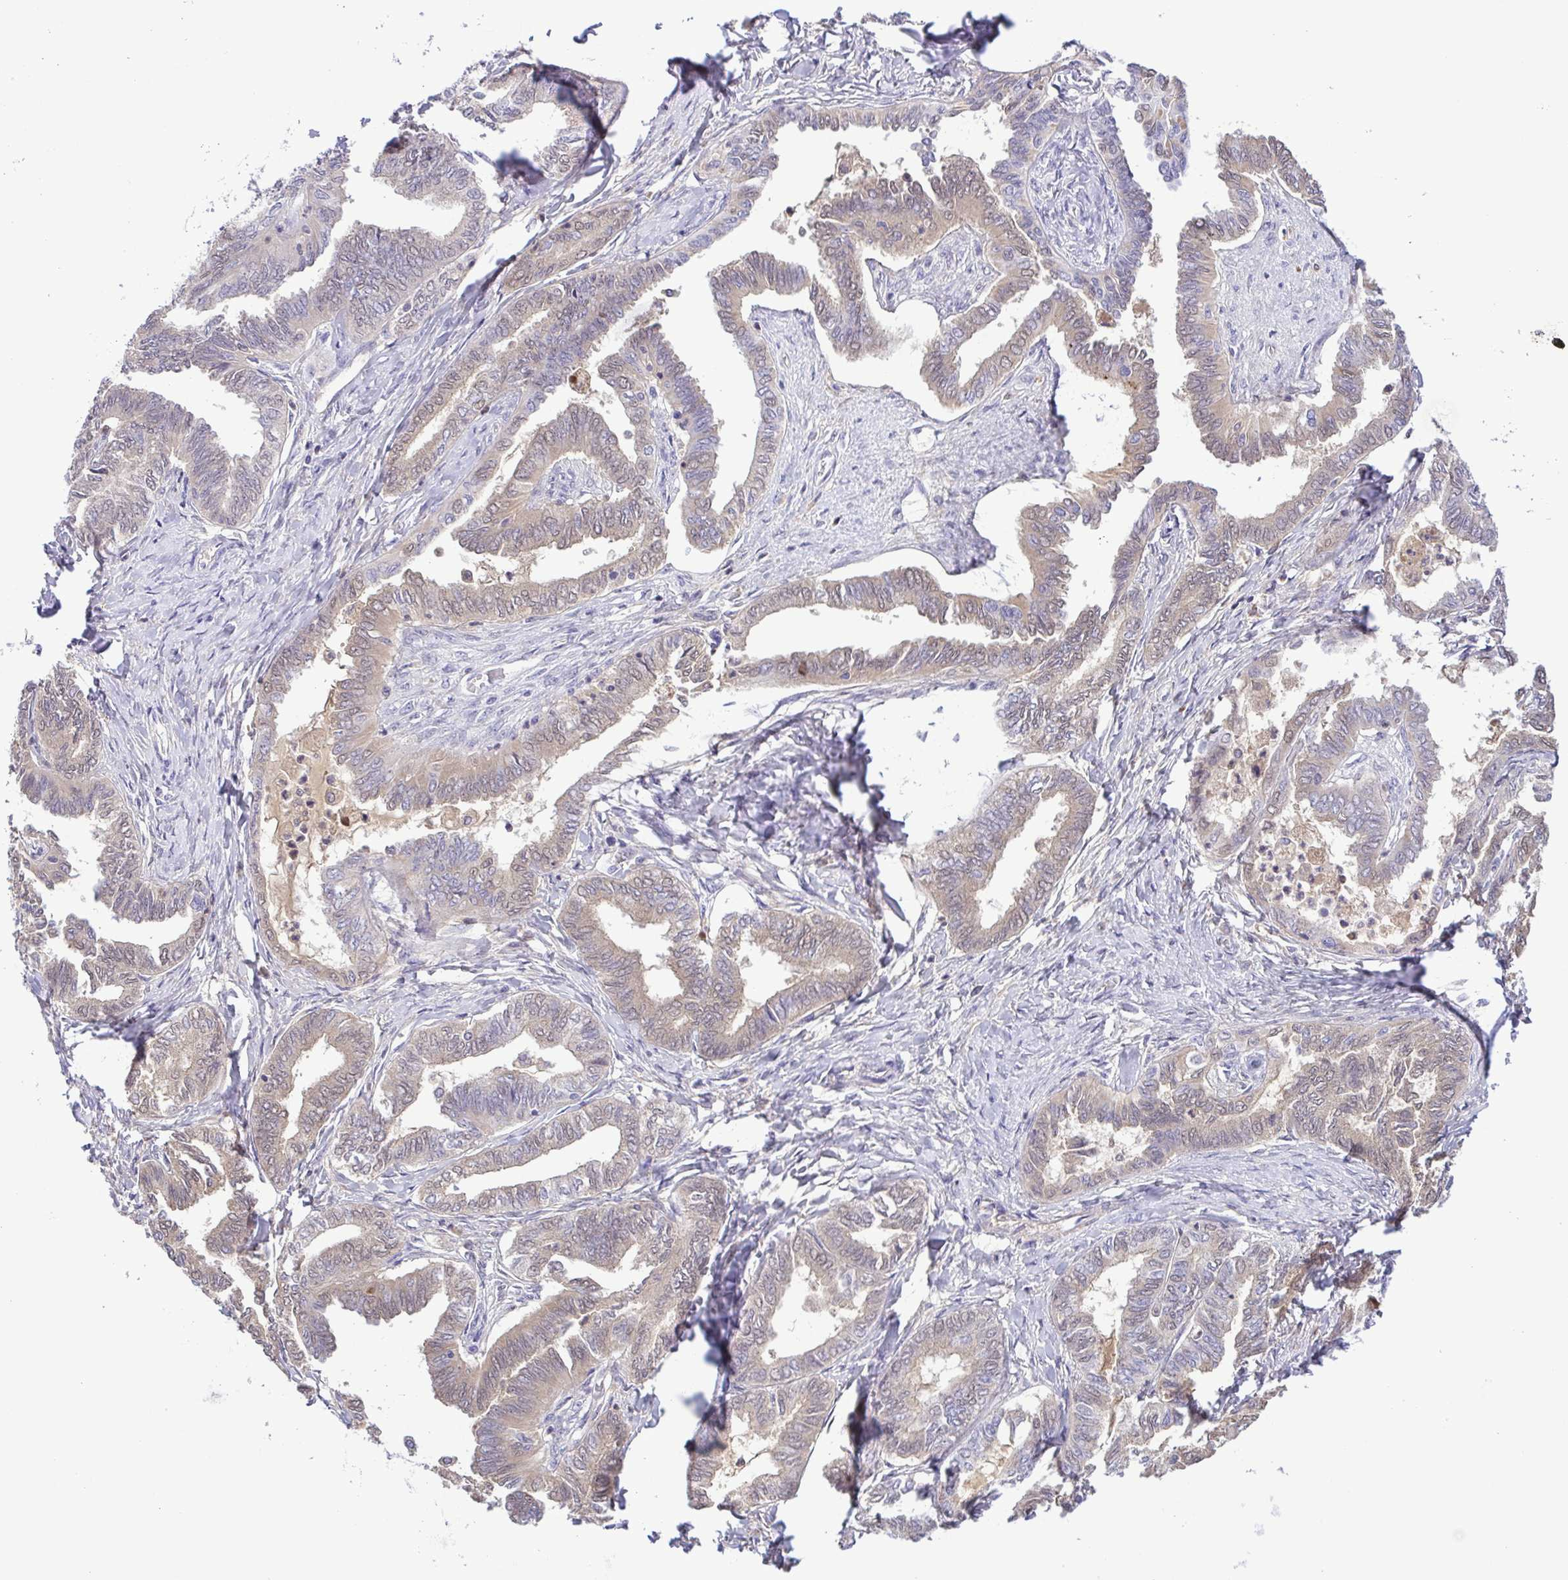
{"staining": {"intensity": "weak", "quantity": "25%-75%", "location": "cytoplasmic/membranous"}, "tissue": "ovarian cancer", "cell_type": "Tumor cells", "image_type": "cancer", "snomed": [{"axis": "morphology", "description": "Carcinoma, endometroid"}, {"axis": "topography", "description": "Ovary"}], "caption": "Immunohistochemical staining of endometroid carcinoma (ovarian) reveals weak cytoplasmic/membranous protein expression in approximately 25%-75% of tumor cells.", "gene": "IGFL1", "patient": {"sex": "female", "age": 70}}